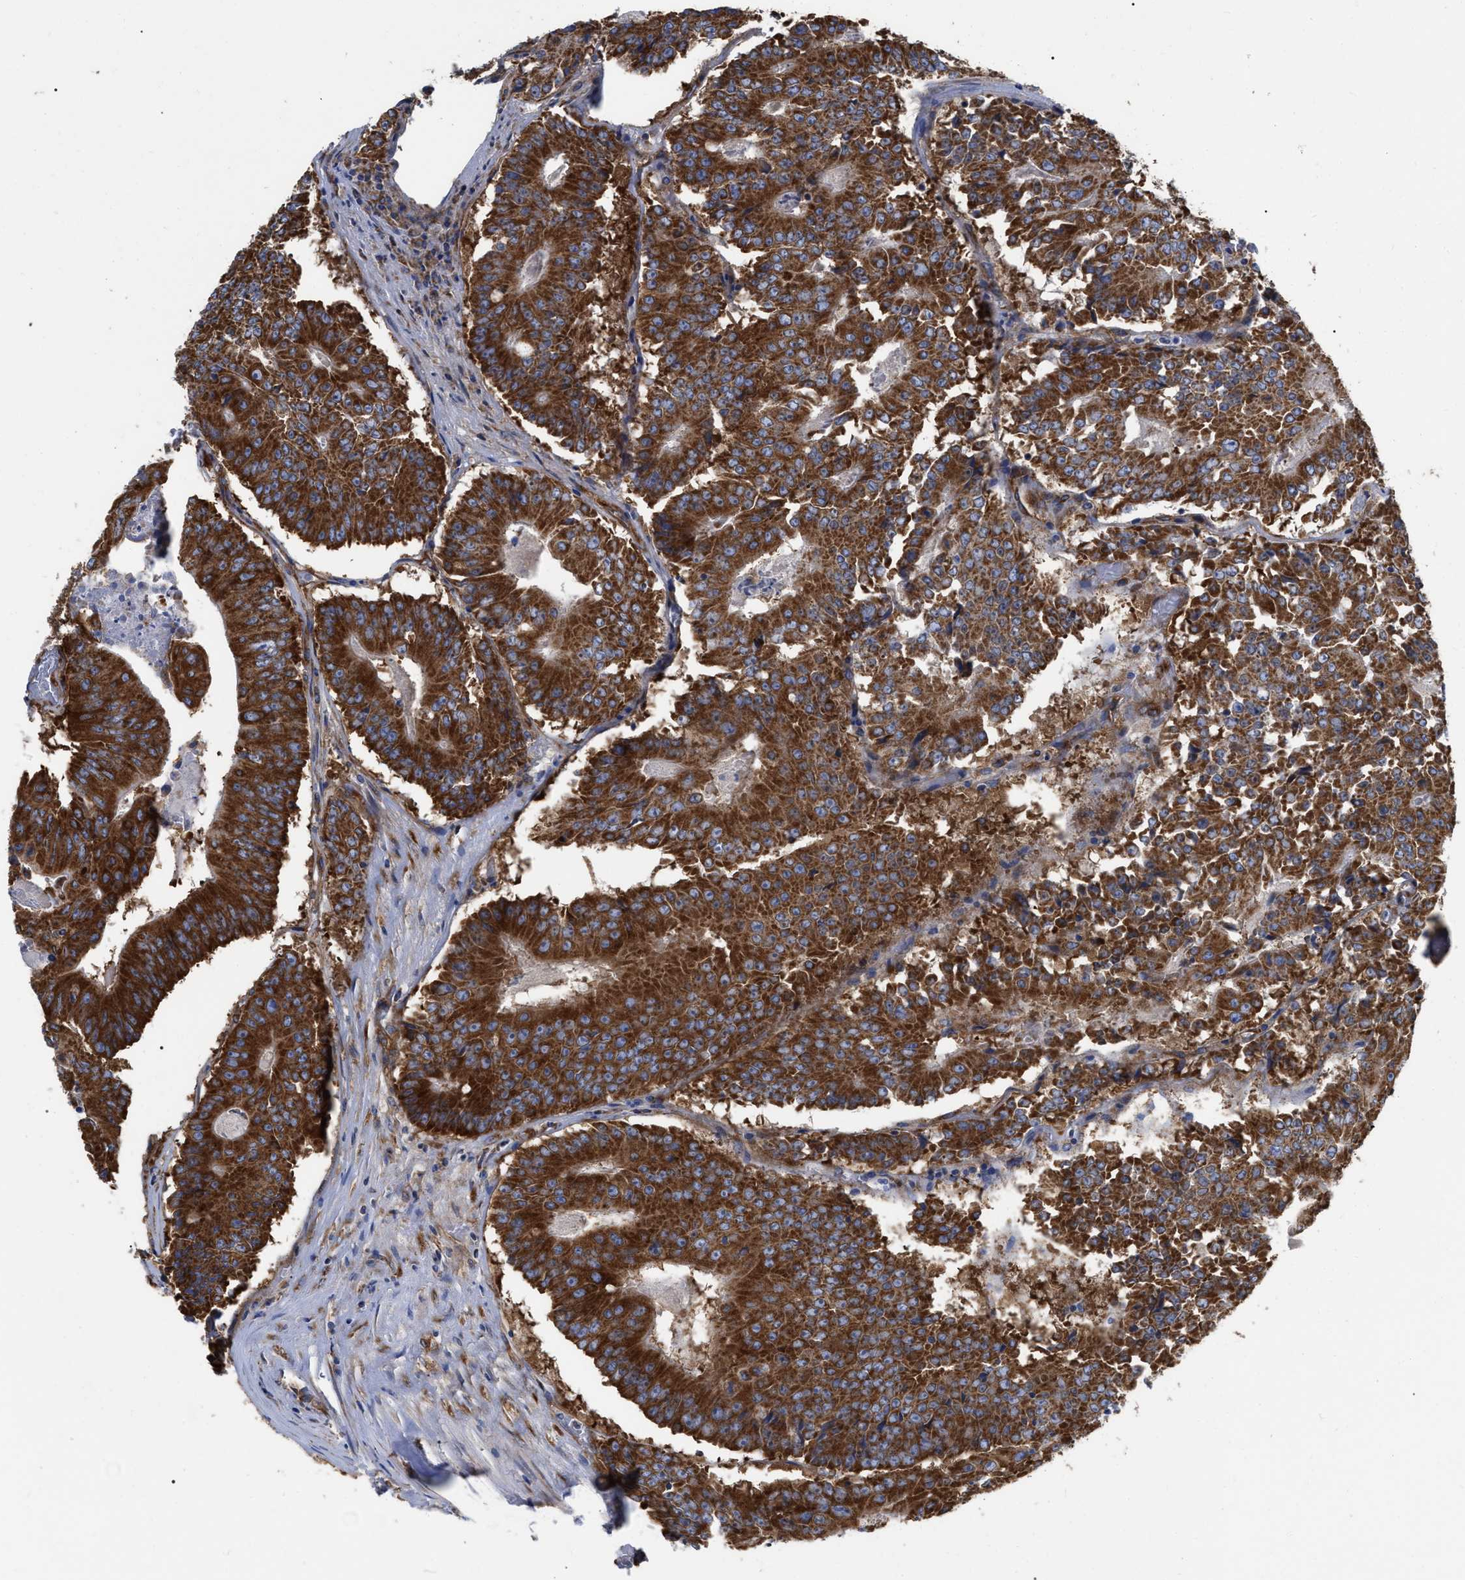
{"staining": {"intensity": "strong", "quantity": ">75%", "location": "cytoplasmic/membranous"}, "tissue": "colorectal cancer", "cell_type": "Tumor cells", "image_type": "cancer", "snomed": [{"axis": "morphology", "description": "Adenocarcinoma, NOS"}, {"axis": "topography", "description": "Colon"}], "caption": "Human colorectal cancer (adenocarcinoma) stained with a protein marker shows strong staining in tumor cells.", "gene": "FAM120A", "patient": {"sex": "male", "age": 87}}